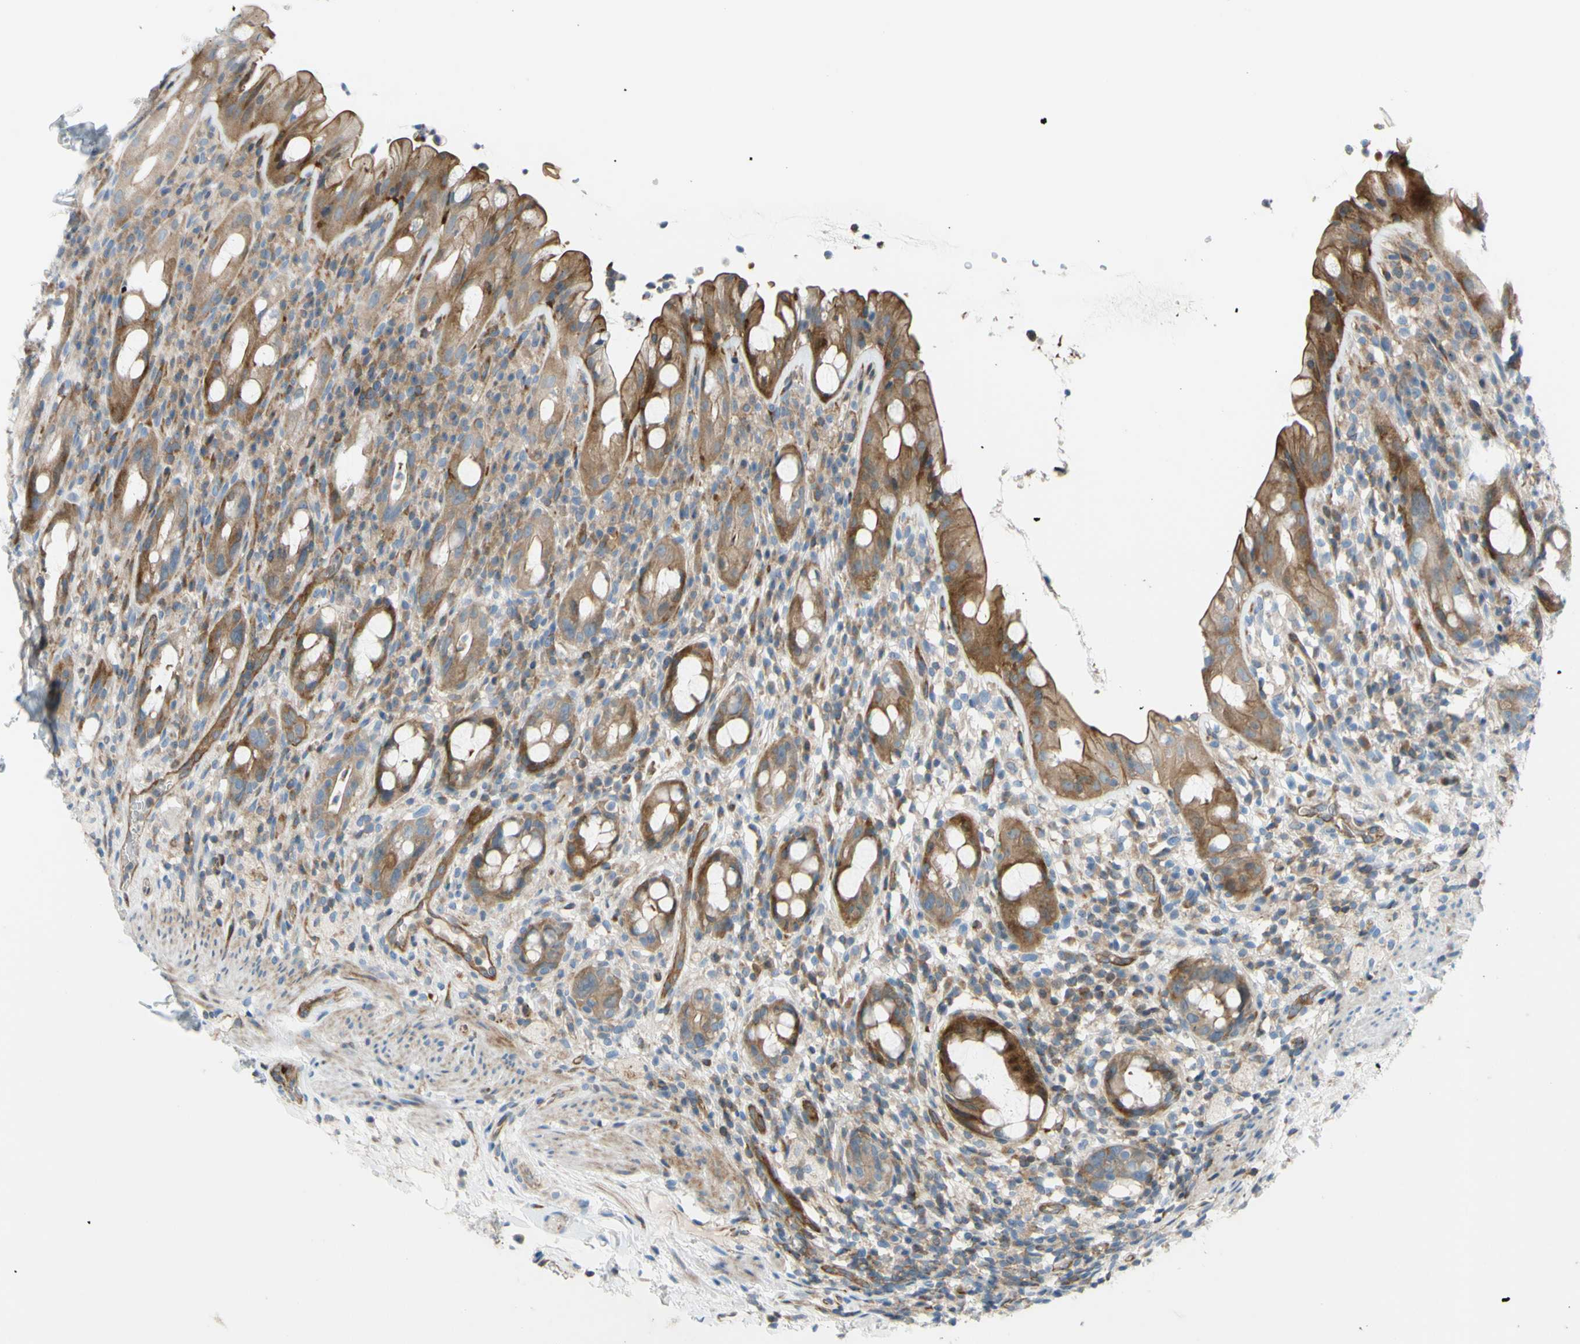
{"staining": {"intensity": "moderate", "quantity": ">75%", "location": "cytoplasmic/membranous"}, "tissue": "rectum", "cell_type": "Glandular cells", "image_type": "normal", "snomed": [{"axis": "morphology", "description": "Normal tissue, NOS"}, {"axis": "topography", "description": "Rectum"}], "caption": "This histopathology image demonstrates immunohistochemistry (IHC) staining of unremarkable rectum, with medium moderate cytoplasmic/membranous expression in approximately >75% of glandular cells.", "gene": "PAK2", "patient": {"sex": "male", "age": 44}}